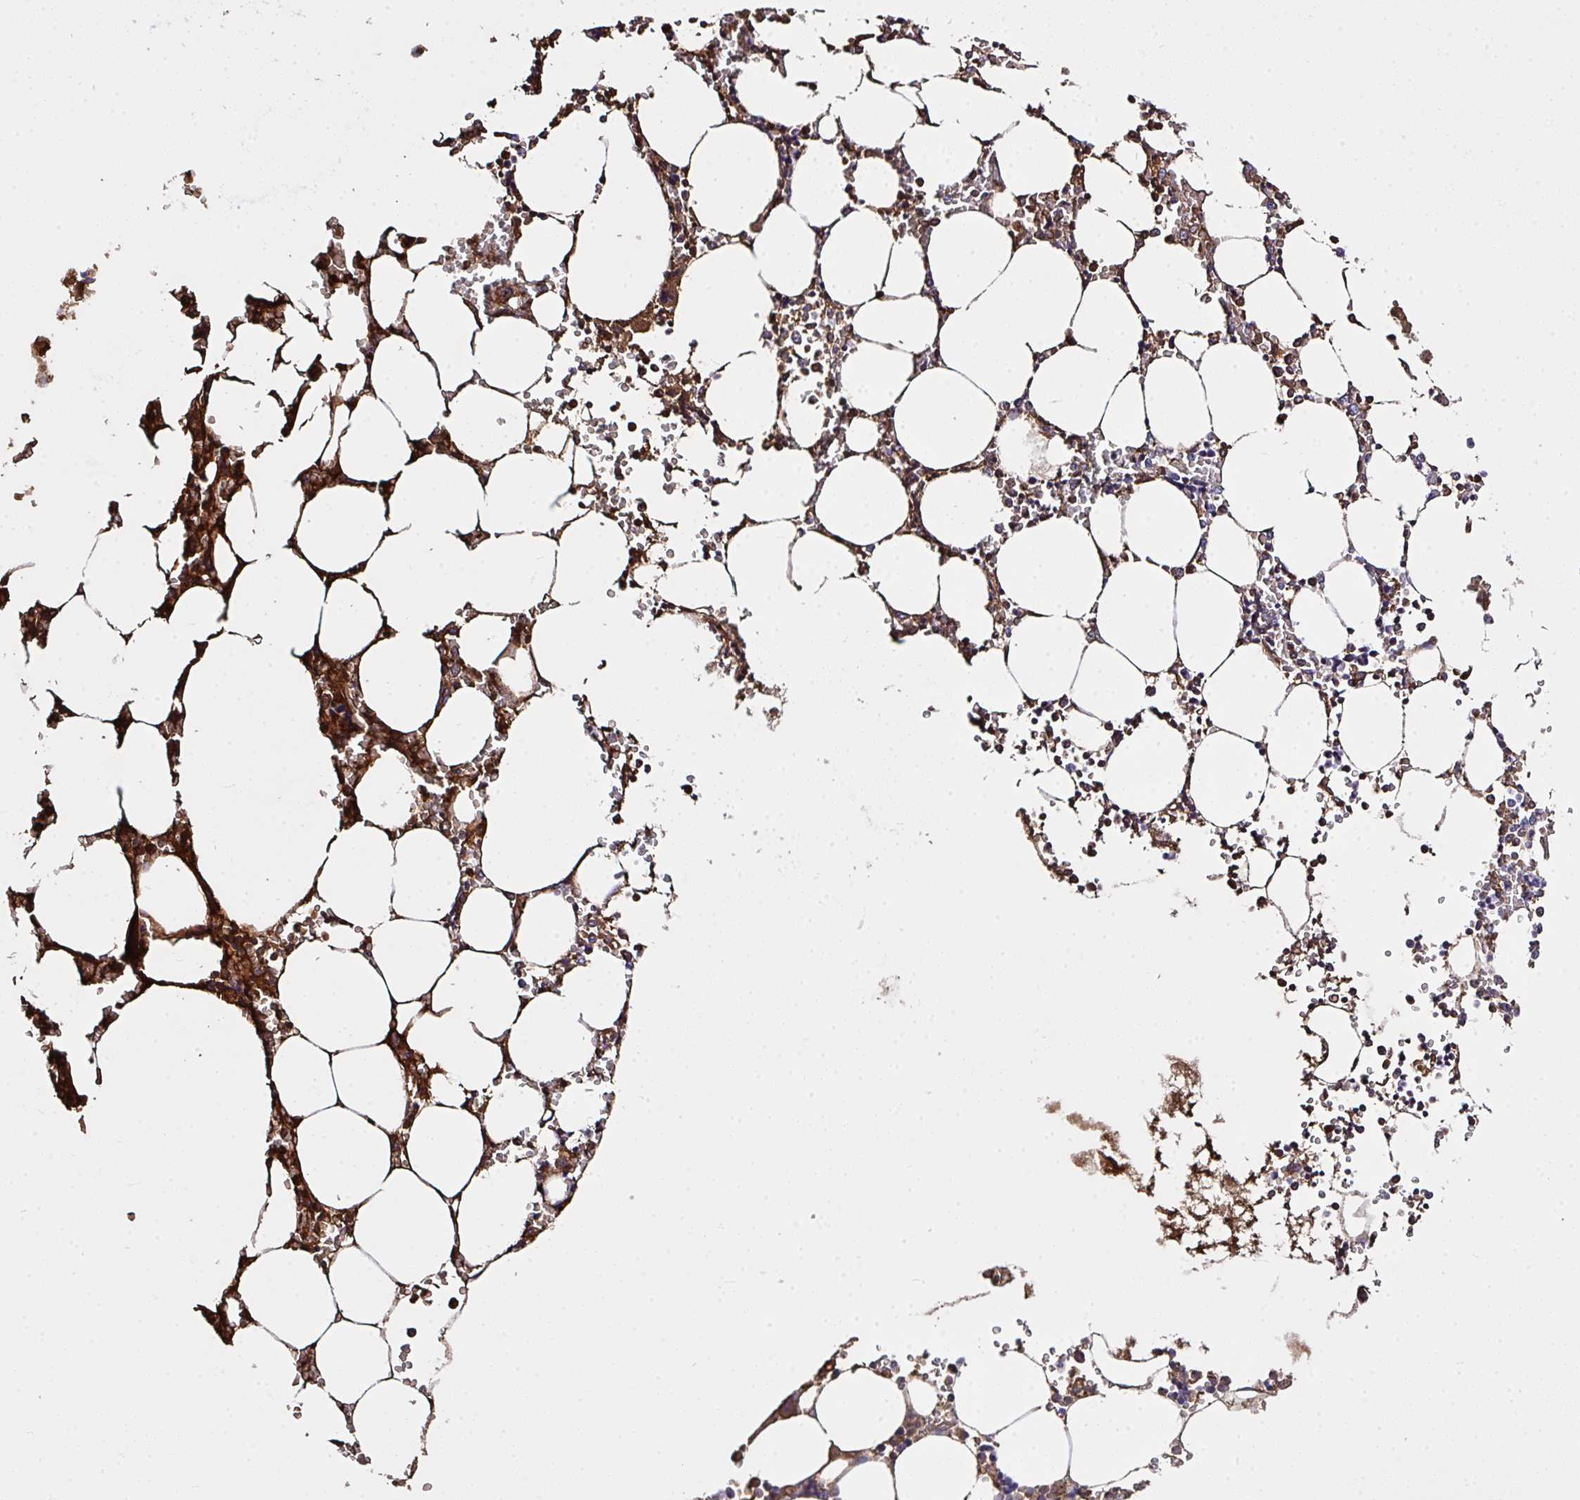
{"staining": {"intensity": "strong", "quantity": "<25%", "location": "cytoplasmic/membranous"}, "tissue": "bone marrow", "cell_type": "Hematopoietic cells", "image_type": "normal", "snomed": [{"axis": "morphology", "description": "Normal tissue, NOS"}, {"axis": "topography", "description": "Bone marrow"}], "caption": "IHC image of unremarkable bone marrow stained for a protein (brown), which displays medium levels of strong cytoplasmic/membranous expression in about <25% of hematopoietic cells.", "gene": "ZNF813", "patient": {"sex": "male", "age": 64}}